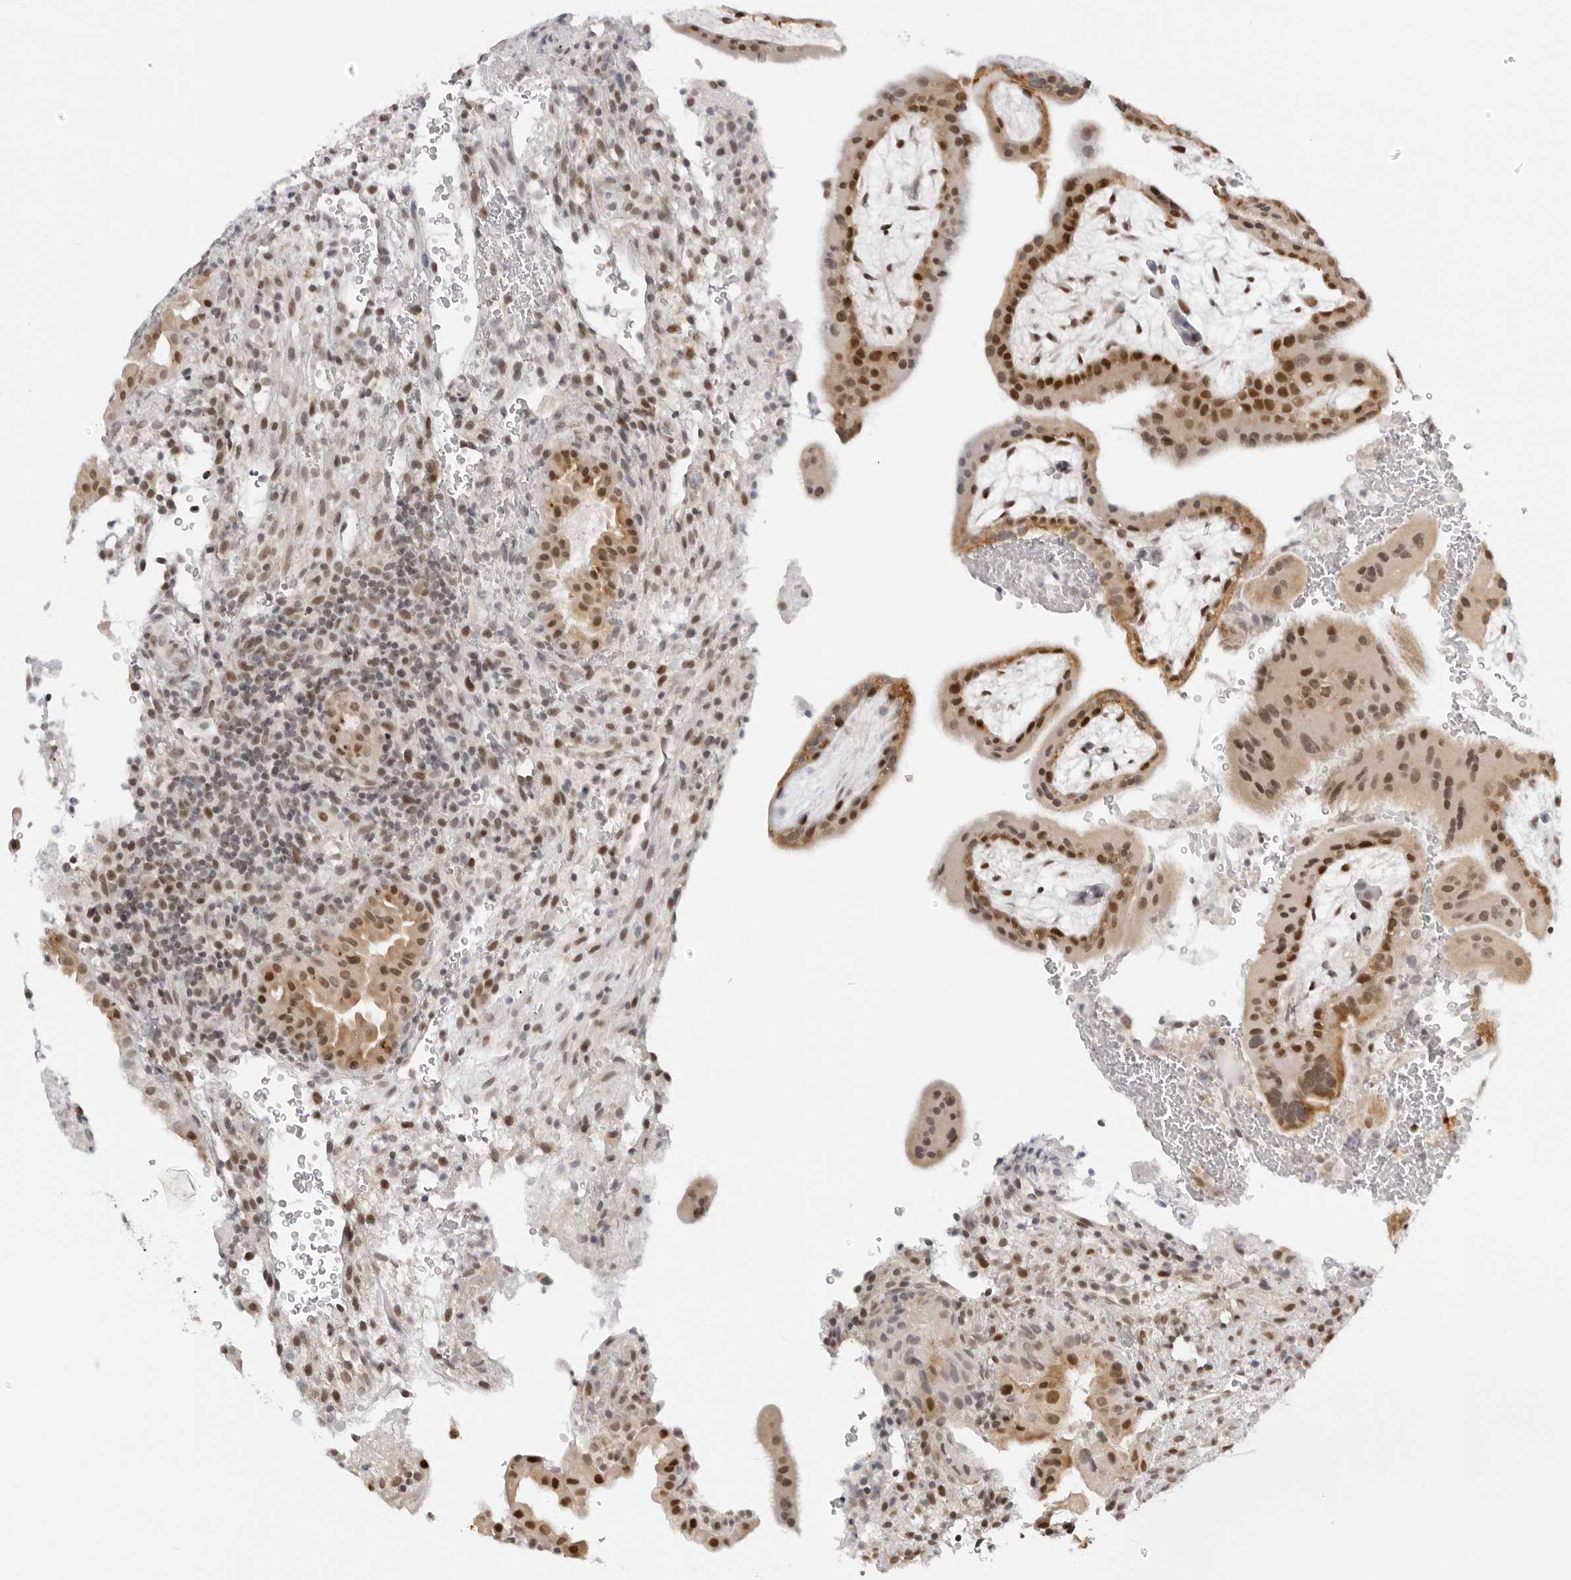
{"staining": {"intensity": "weak", "quantity": "25%-75%", "location": "nuclear"}, "tissue": "placenta", "cell_type": "Decidual cells", "image_type": "normal", "snomed": [{"axis": "morphology", "description": "Normal tissue, NOS"}, {"axis": "topography", "description": "Placenta"}], "caption": "Immunohistochemical staining of benign human placenta exhibits 25%-75% levels of weak nuclear protein positivity in approximately 25%-75% of decidual cells. (DAB (3,3'-diaminobenzidine) = brown stain, brightfield microscopy at high magnification).", "gene": "MSH6", "patient": {"sex": "female", "age": 19}}